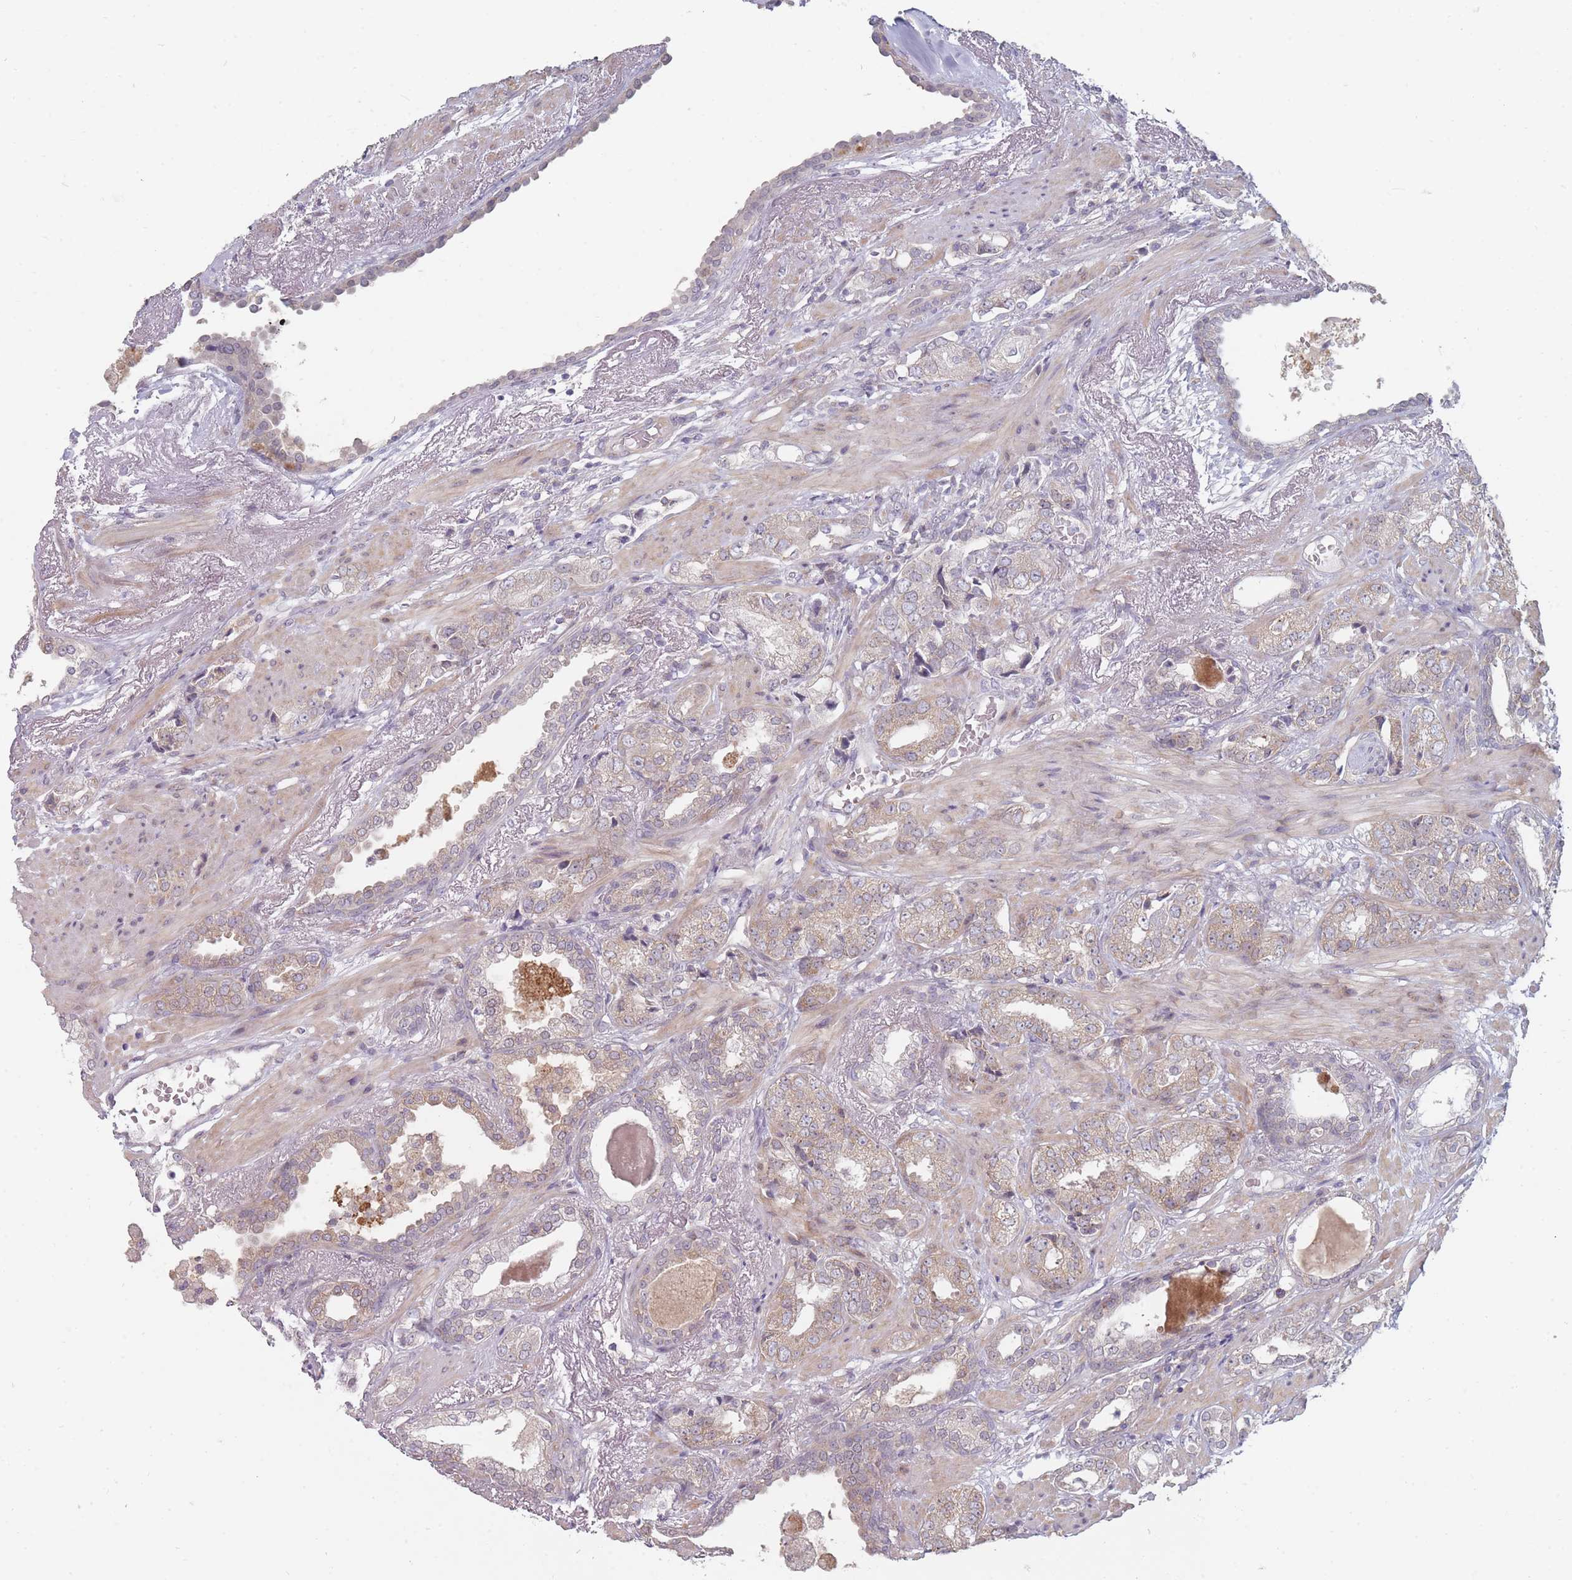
{"staining": {"intensity": "moderate", "quantity": "25%-75%", "location": "cytoplasmic/membranous"}, "tissue": "prostate cancer", "cell_type": "Tumor cells", "image_type": "cancer", "snomed": [{"axis": "morphology", "description": "Adenocarcinoma, High grade"}, {"axis": "topography", "description": "Prostate"}], "caption": "Tumor cells exhibit medium levels of moderate cytoplasmic/membranous staining in about 25%-75% of cells in human prostate high-grade adenocarcinoma.", "gene": "PCDH12", "patient": {"sex": "male", "age": 71}}